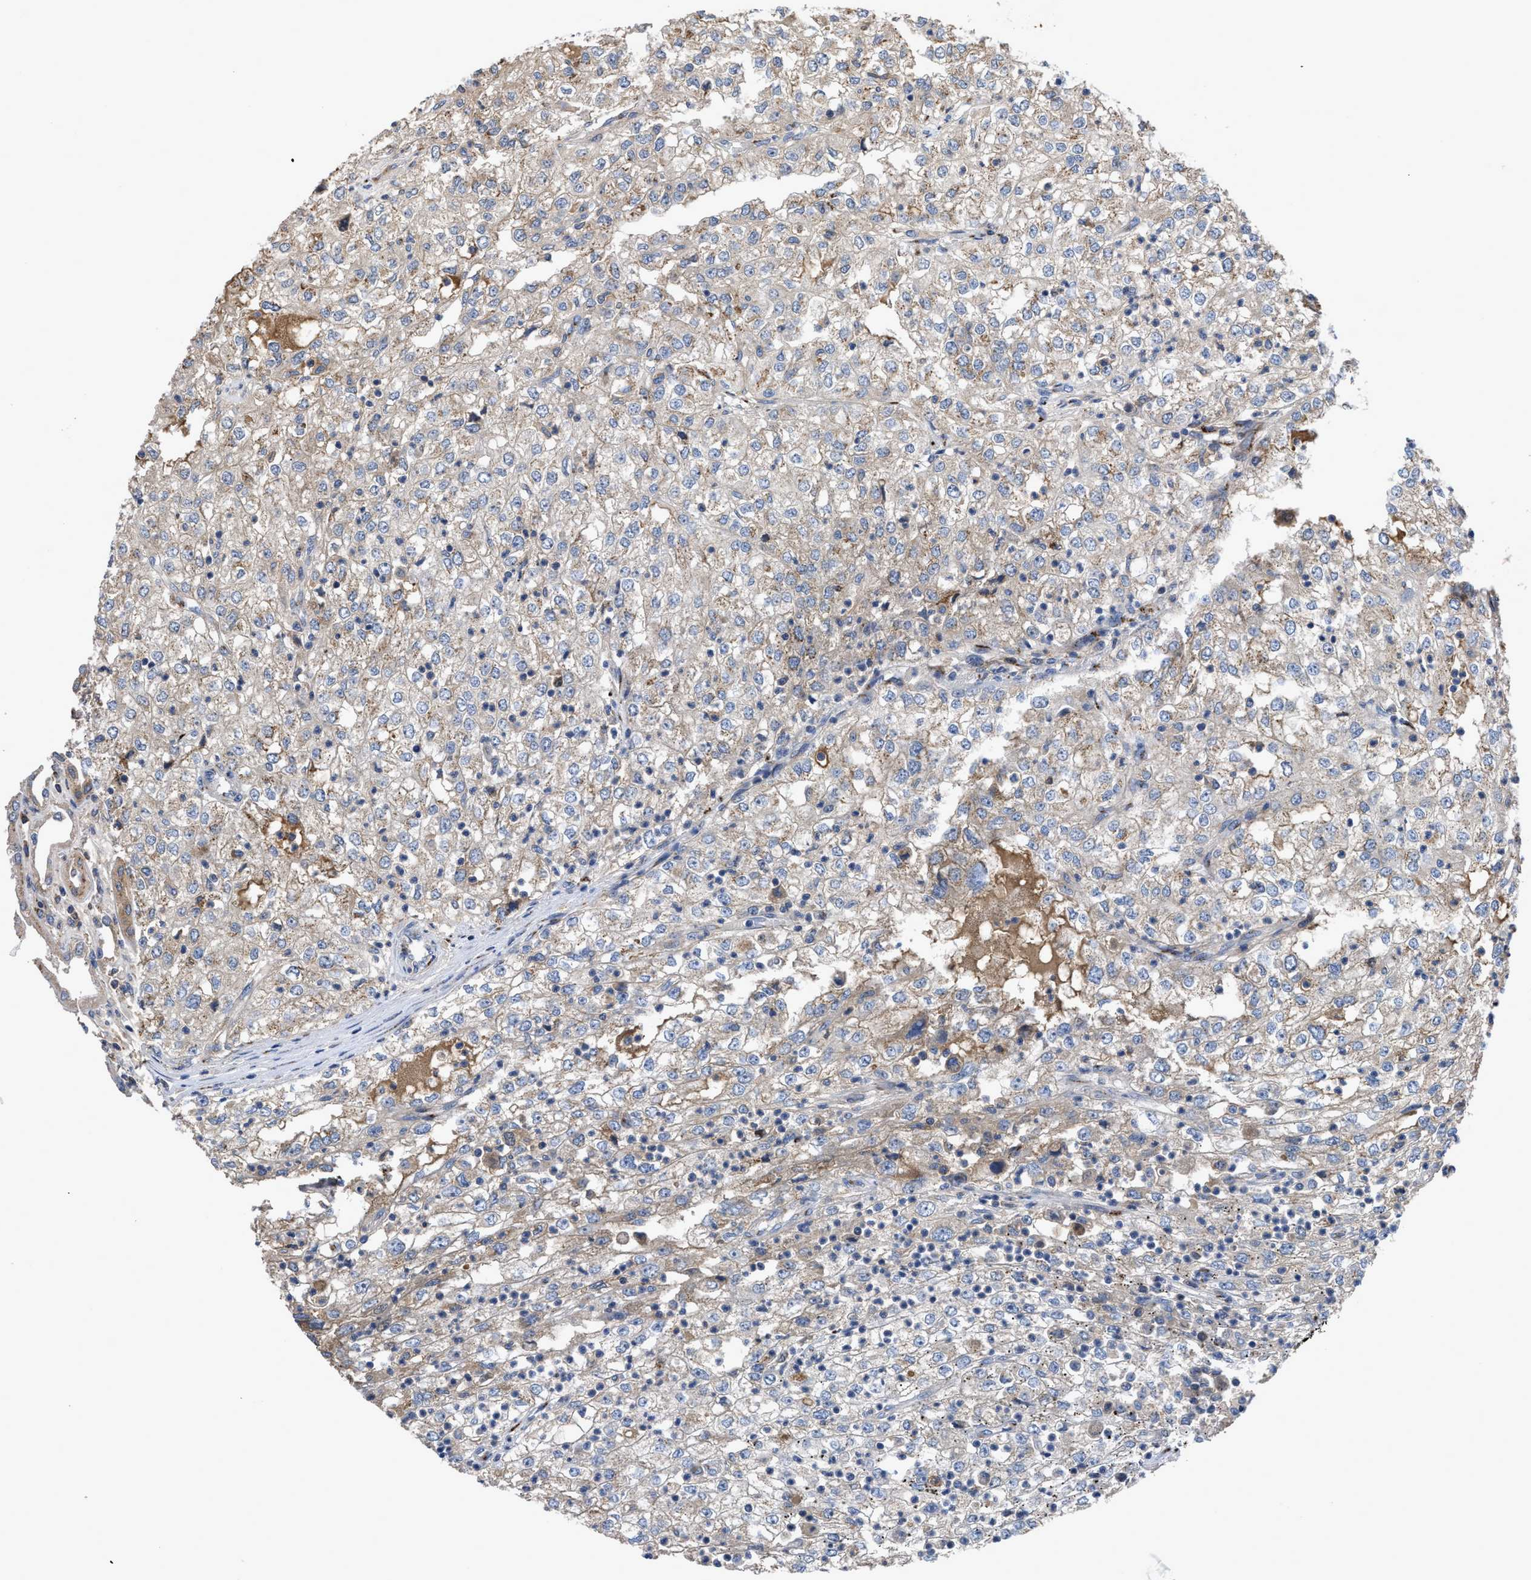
{"staining": {"intensity": "weak", "quantity": "25%-75%", "location": "cytoplasmic/membranous"}, "tissue": "renal cancer", "cell_type": "Tumor cells", "image_type": "cancer", "snomed": [{"axis": "morphology", "description": "Adenocarcinoma, NOS"}, {"axis": "topography", "description": "Kidney"}], "caption": "Renal cancer stained with a brown dye shows weak cytoplasmic/membranous positive expression in approximately 25%-75% of tumor cells.", "gene": "SIK2", "patient": {"sex": "female", "age": 54}}